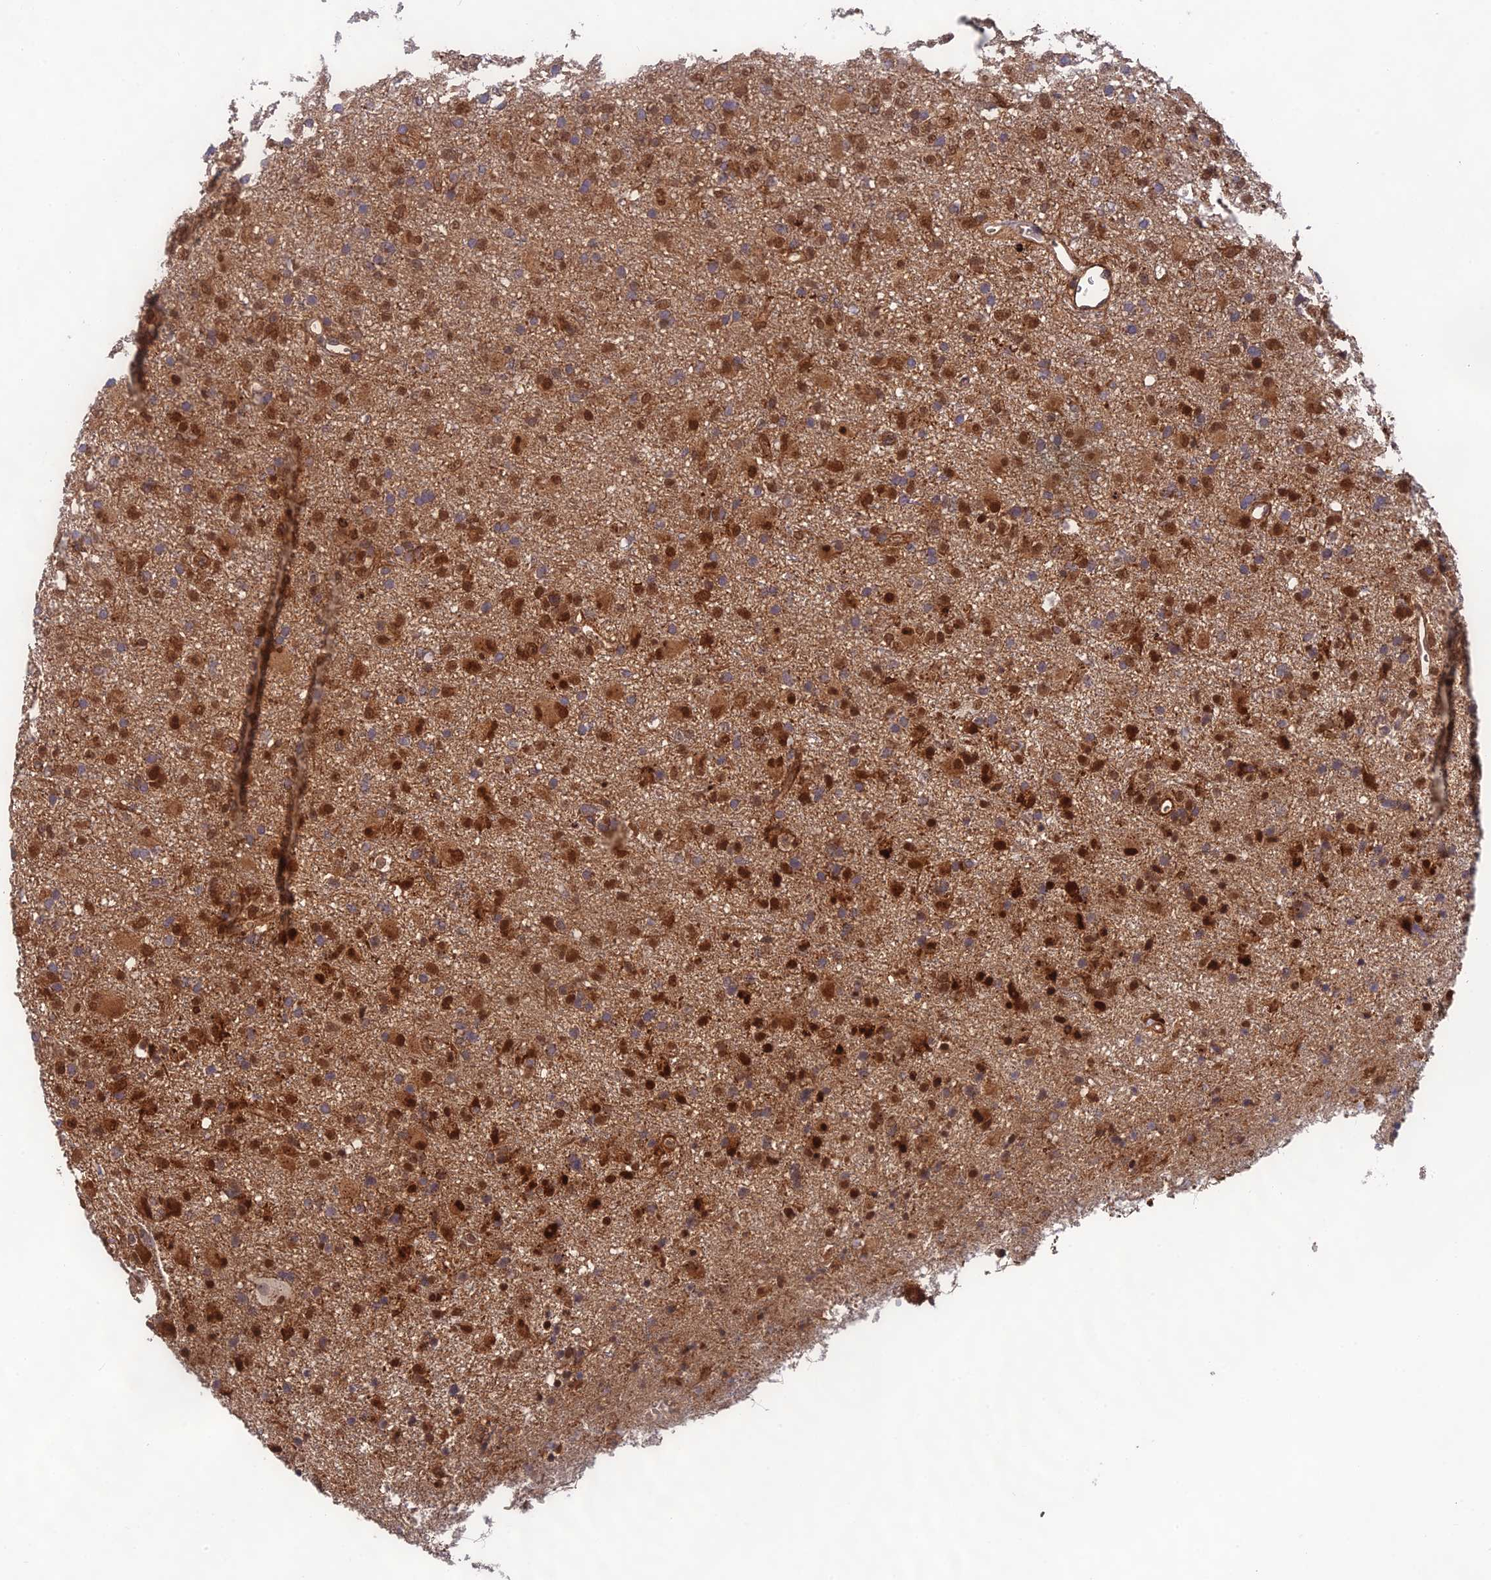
{"staining": {"intensity": "moderate", "quantity": "25%-75%", "location": "cytoplasmic/membranous,nuclear"}, "tissue": "glioma", "cell_type": "Tumor cells", "image_type": "cancer", "snomed": [{"axis": "morphology", "description": "Glioma, malignant, Low grade"}, {"axis": "topography", "description": "Brain"}], "caption": "Protein staining of glioma tissue exhibits moderate cytoplasmic/membranous and nuclear positivity in approximately 25%-75% of tumor cells.", "gene": "OSBPL1A", "patient": {"sex": "male", "age": 65}}